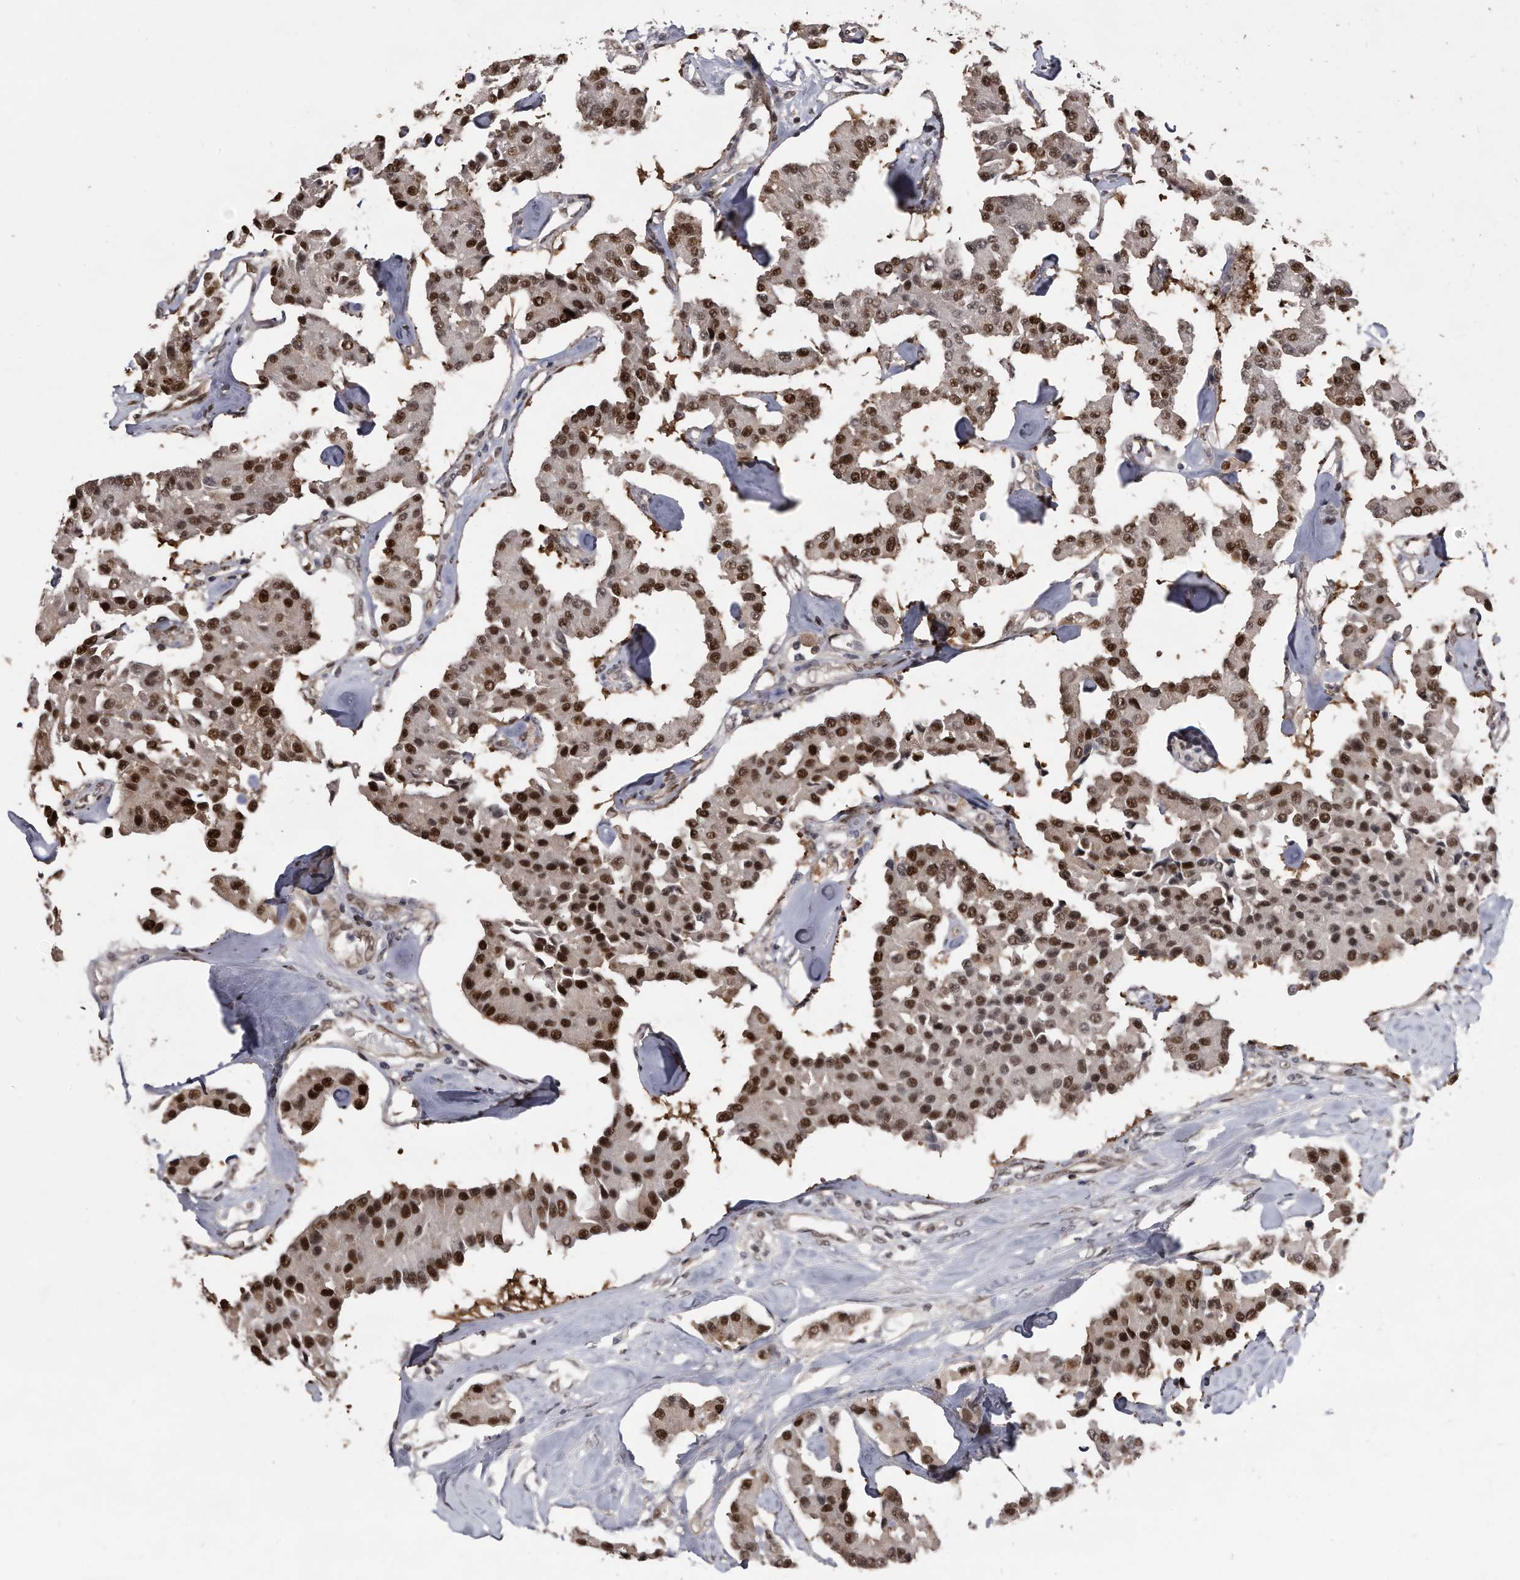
{"staining": {"intensity": "strong", "quantity": ">75%", "location": "nuclear"}, "tissue": "carcinoid", "cell_type": "Tumor cells", "image_type": "cancer", "snomed": [{"axis": "morphology", "description": "Carcinoid, malignant, NOS"}, {"axis": "topography", "description": "Pancreas"}], "caption": "There is high levels of strong nuclear positivity in tumor cells of carcinoid, as demonstrated by immunohistochemical staining (brown color).", "gene": "RAD23B", "patient": {"sex": "male", "age": 41}}